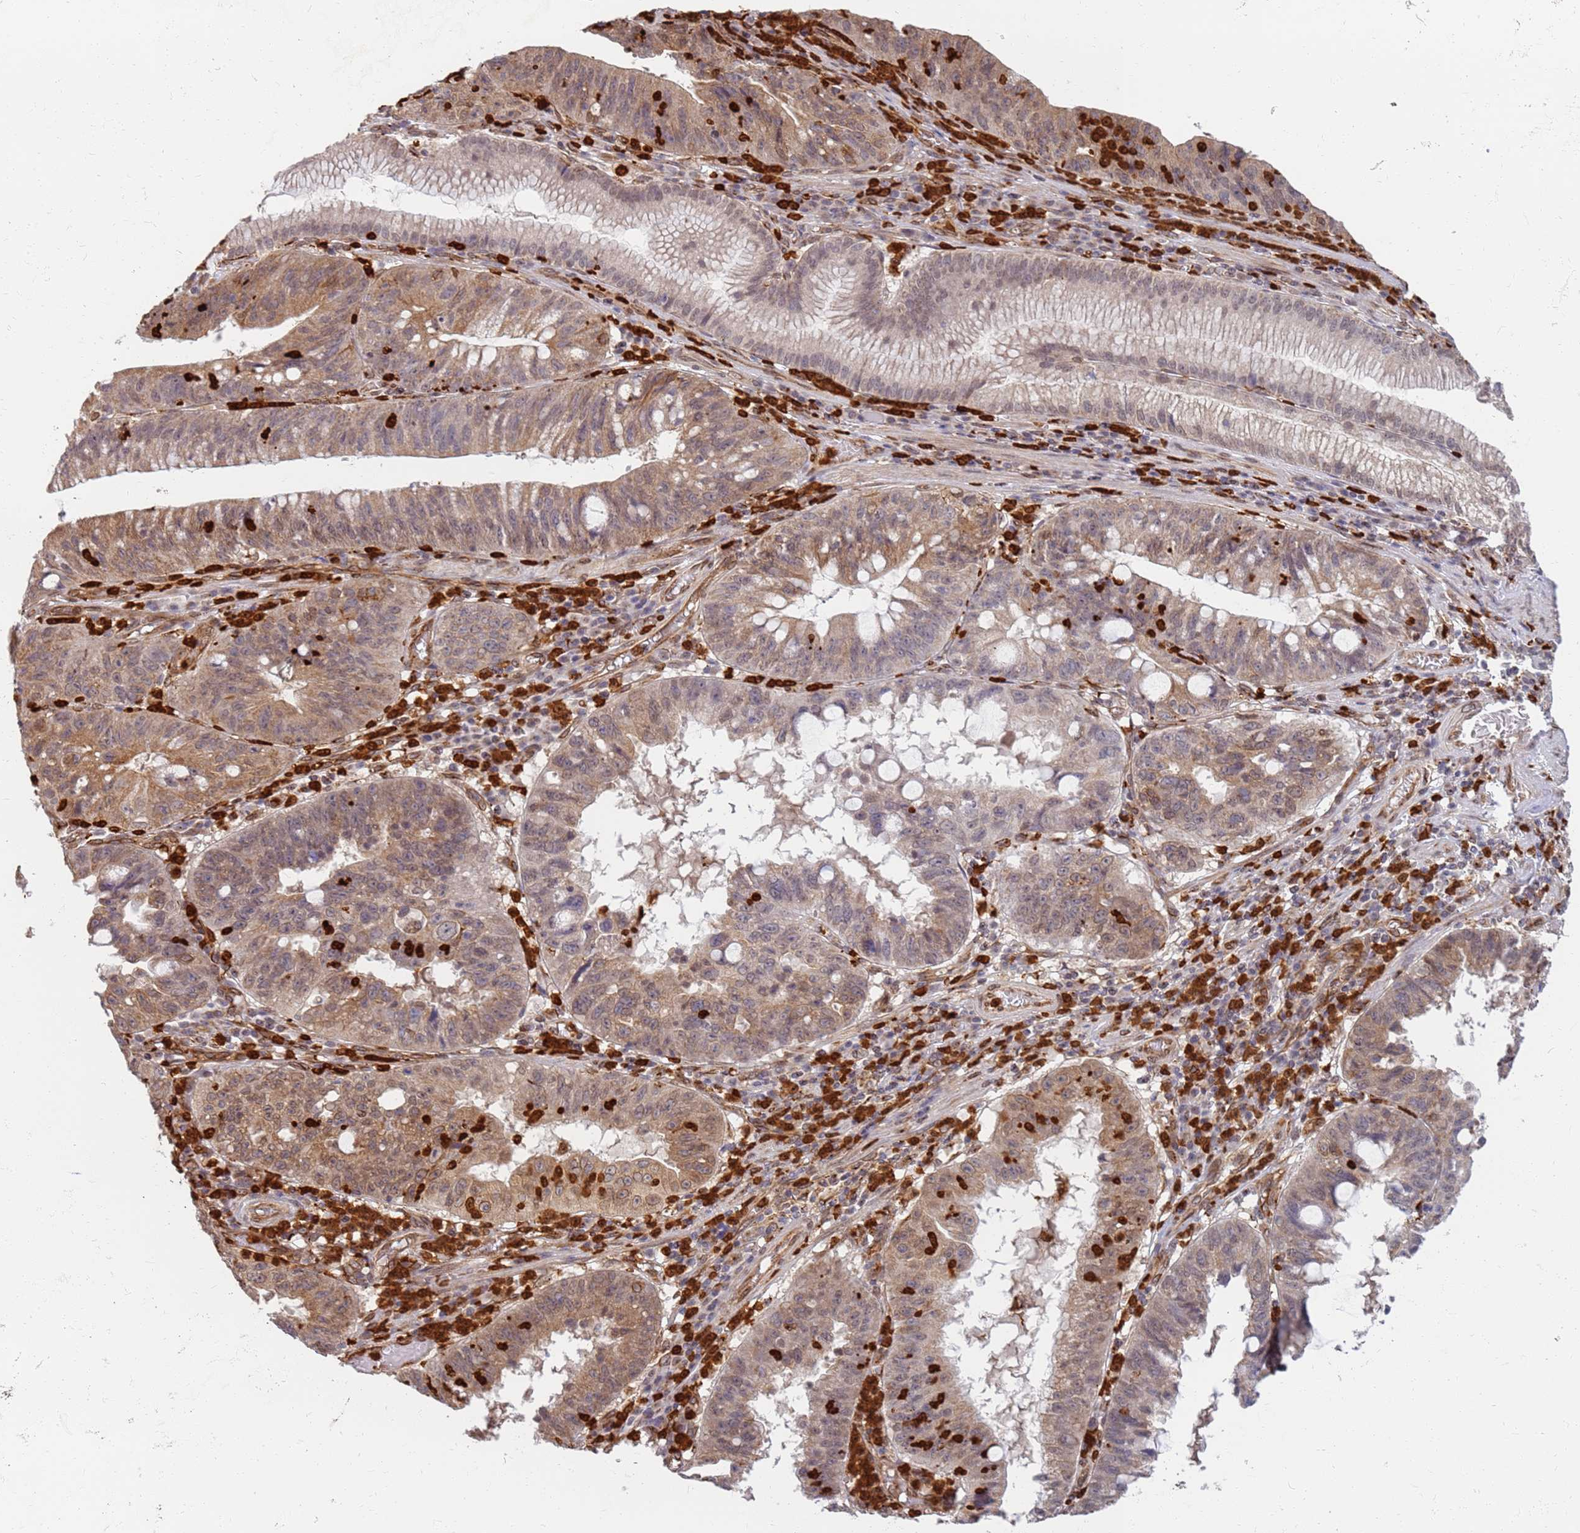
{"staining": {"intensity": "moderate", "quantity": ">75%", "location": "cytoplasmic/membranous,nuclear"}, "tissue": "stomach cancer", "cell_type": "Tumor cells", "image_type": "cancer", "snomed": [{"axis": "morphology", "description": "Adenocarcinoma, NOS"}, {"axis": "topography", "description": "Stomach"}], "caption": "High-power microscopy captured an immunohistochemistry image of stomach adenocarcinoma, revealing moderate cytoplasmic/membranous and nuclear staining in approximately >75% of tumor cells.", "gene": "CEP170", "patient": {"sex": "male", "age": 59}}